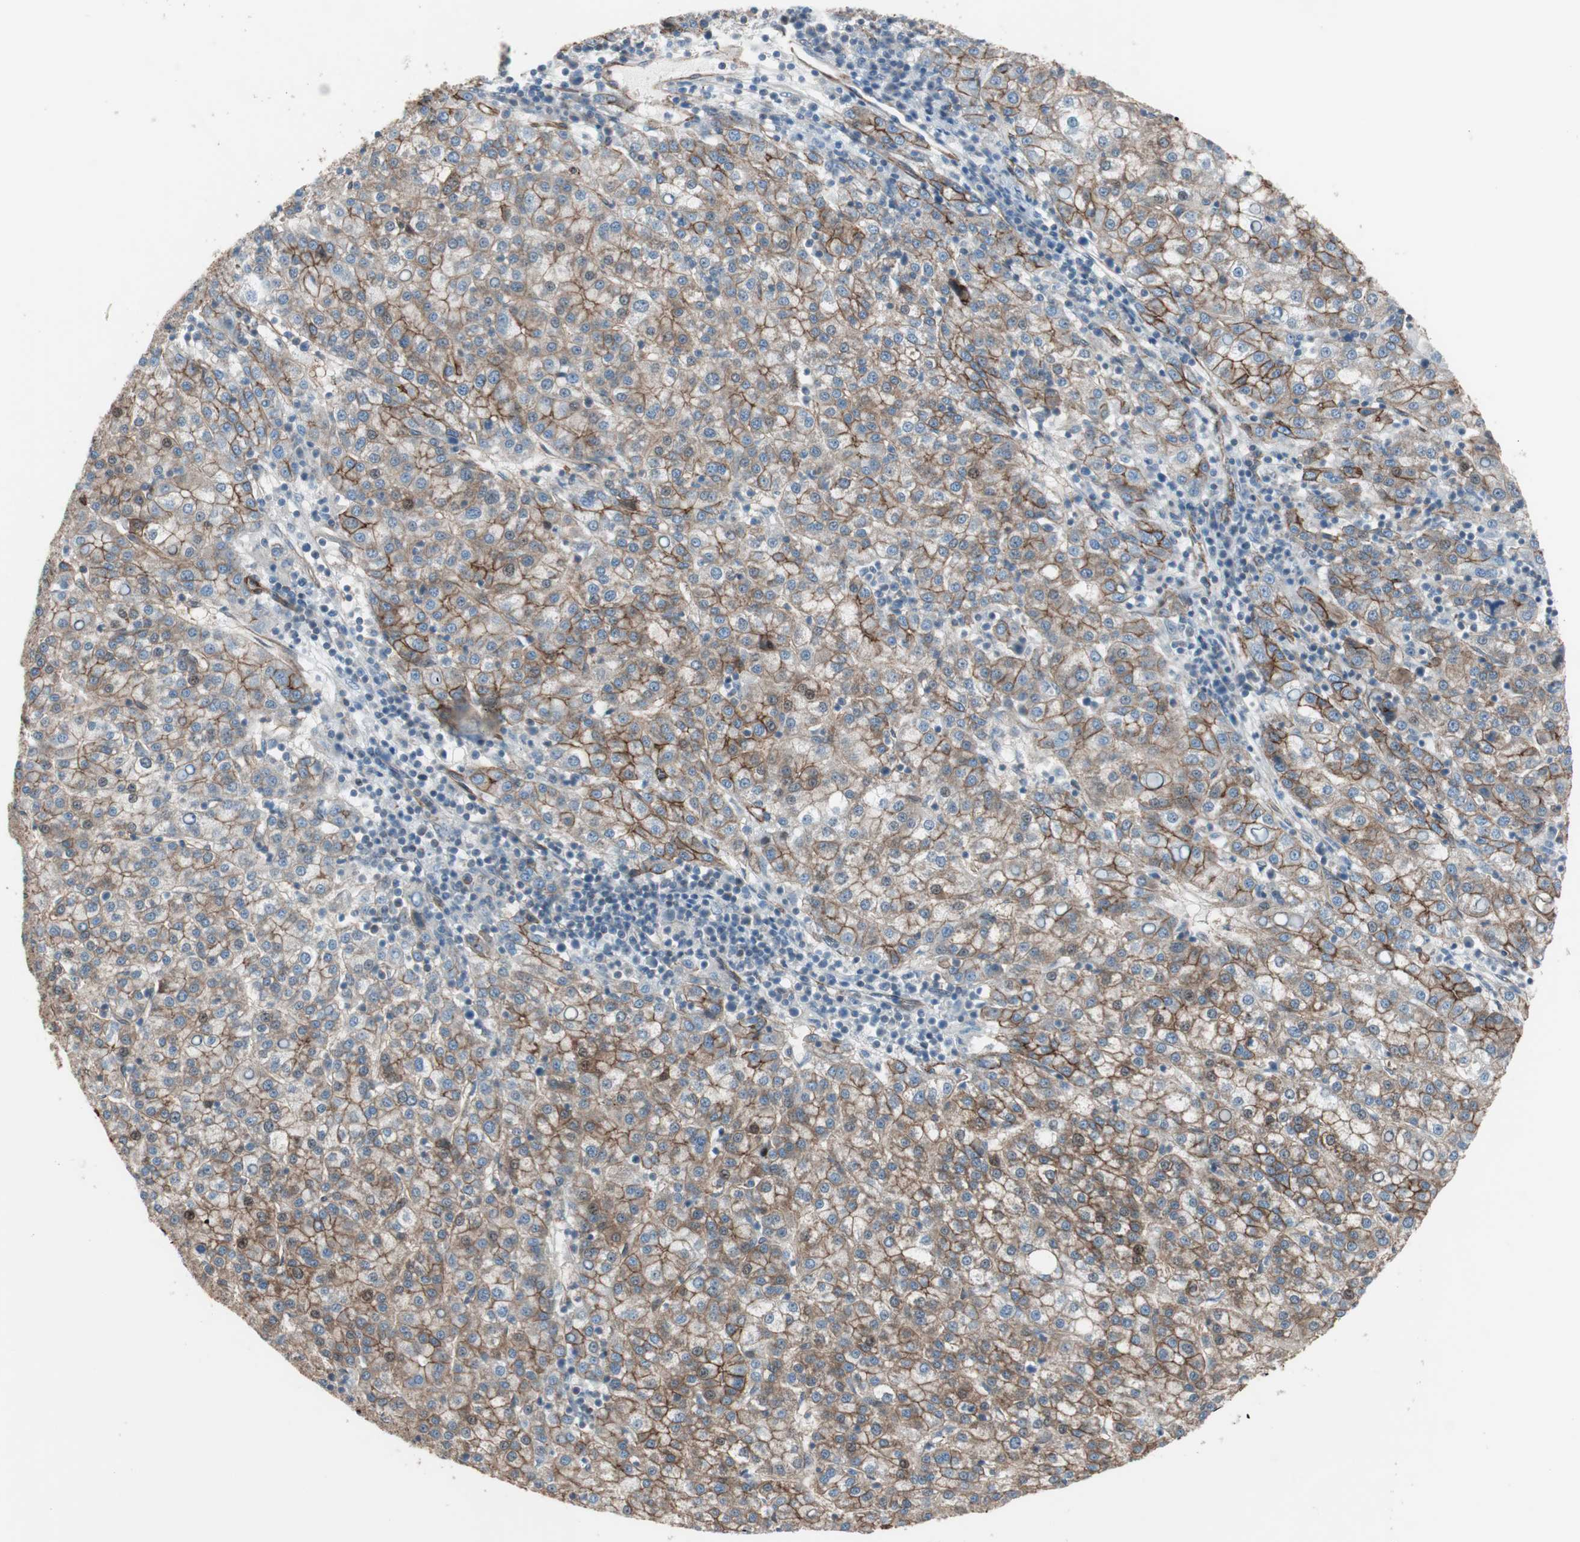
{"staining": {"intensity": "moderate", "quantity": ">75%", "location": "cytoplasmic/membranous"}, "tissue": "liver cancer", "cell_type": "Tumor cells", "image_type": "cancer", "snomed": [{"axis": "morphology", "description": "Carcinoma, Hepatocellular, NOS"}, {"axis": "topography", "description": "Liver"}], "caption": "This is a histology image of IHC staining of liver hepatocellular carcinoma, which shows moderate staining in the cytoplasmic/membranous of tumor cells.", "gene": "TCTA", "patient": {"sex": "female", "age": 58}}